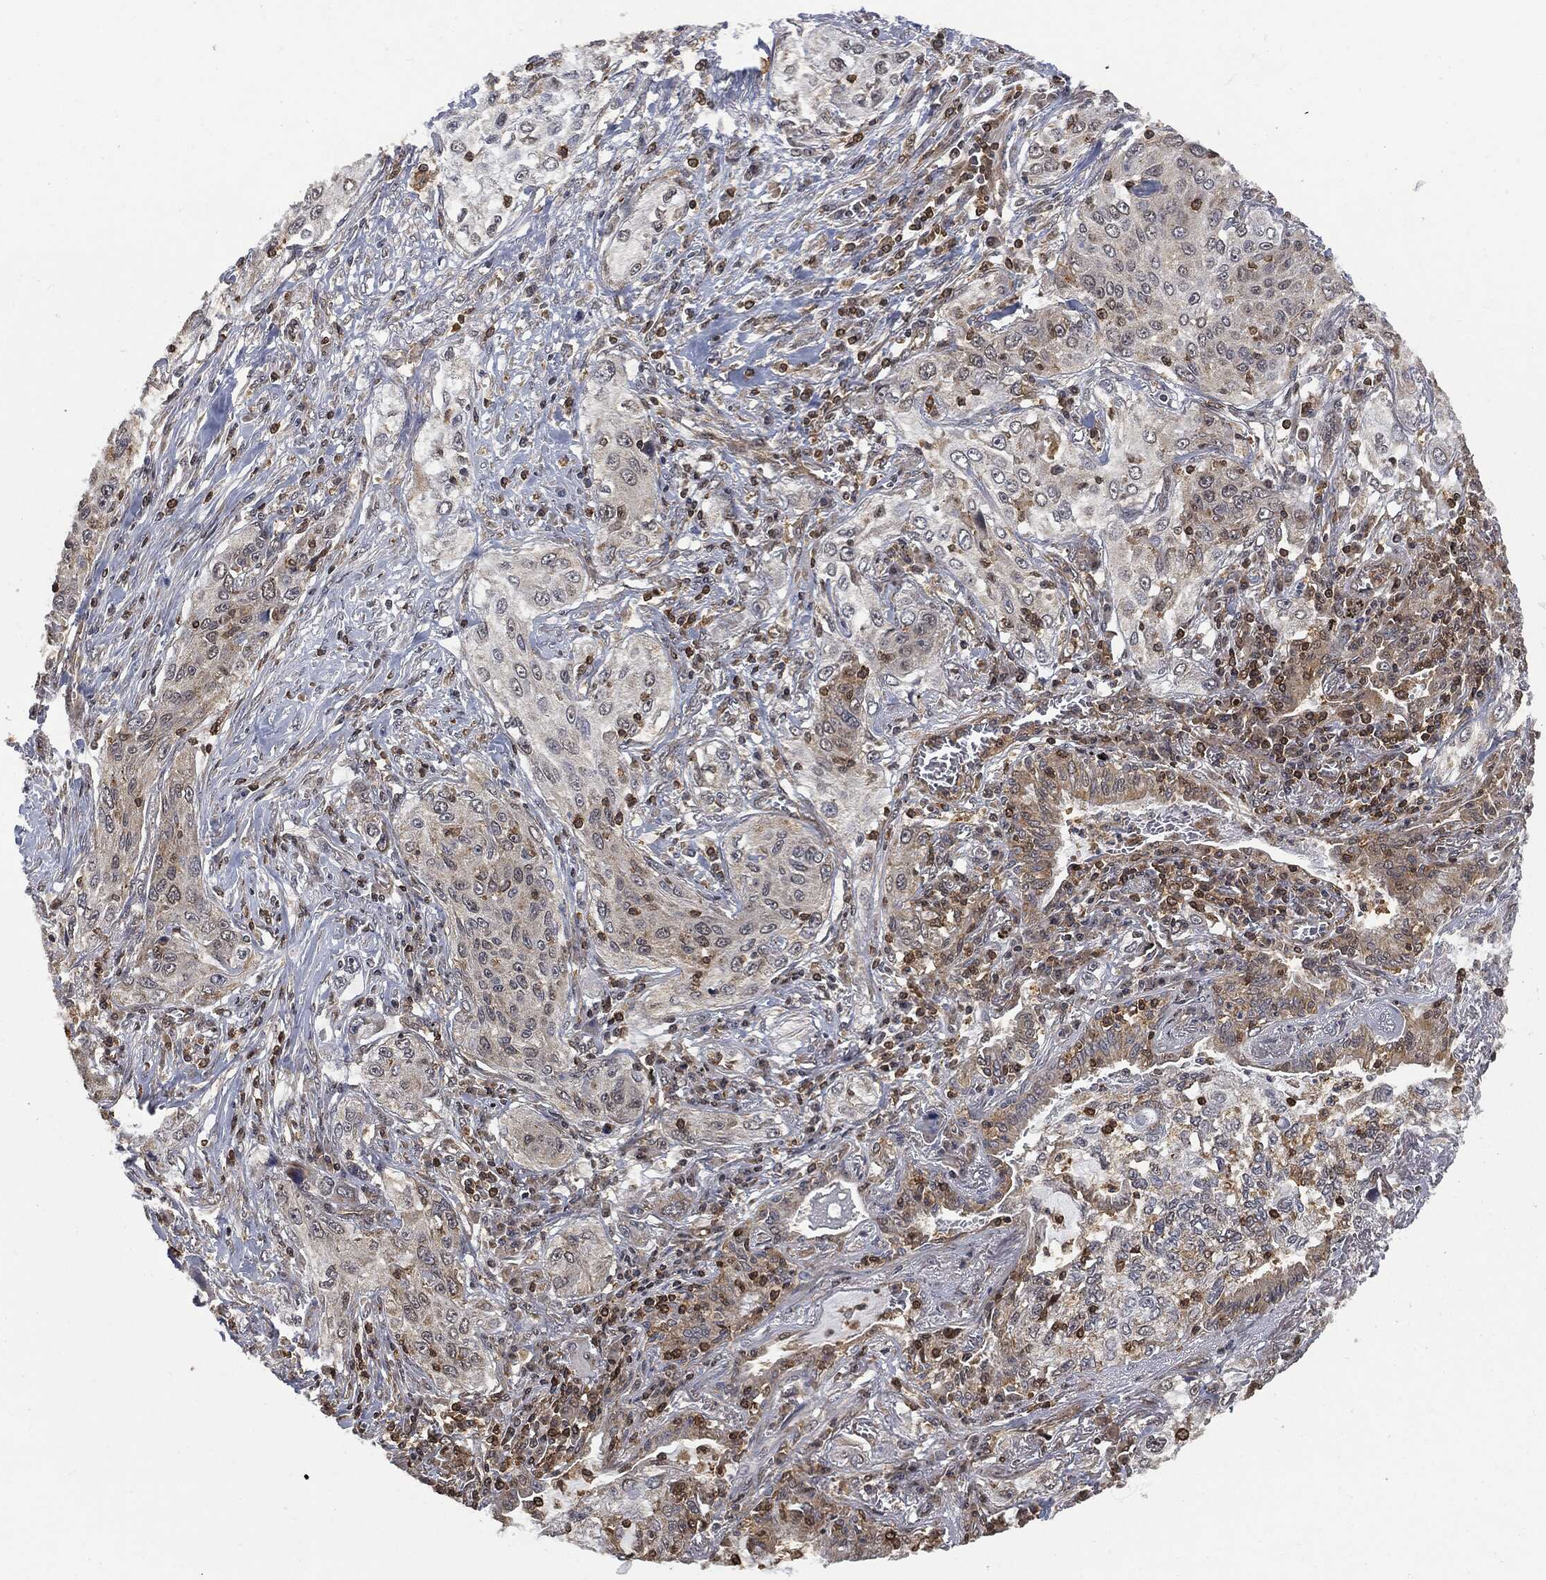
{"staining": {"intensity": "weak", "quantity": "25%-75%", "location": "cytoplasmic/membranous"}, "tissue": "lung cancer", "cell_type": "Tumor cells", "image_type": "cancer", "snomed": [{"axis": "morphology", "description": "Squamous cell carcinoma, NOS"}, {"axis": "topography", "description": "Lung"}], "caption": "DAB immunohistochemical staining of lung cancer (squamous cell carcinoma) demonstrates weak cytoplasmic/membranous protein staining in approximately 25%-75% of tumor cells.", "gene": "PSMB10", "patient": {"sex": "female", "age": 69}}